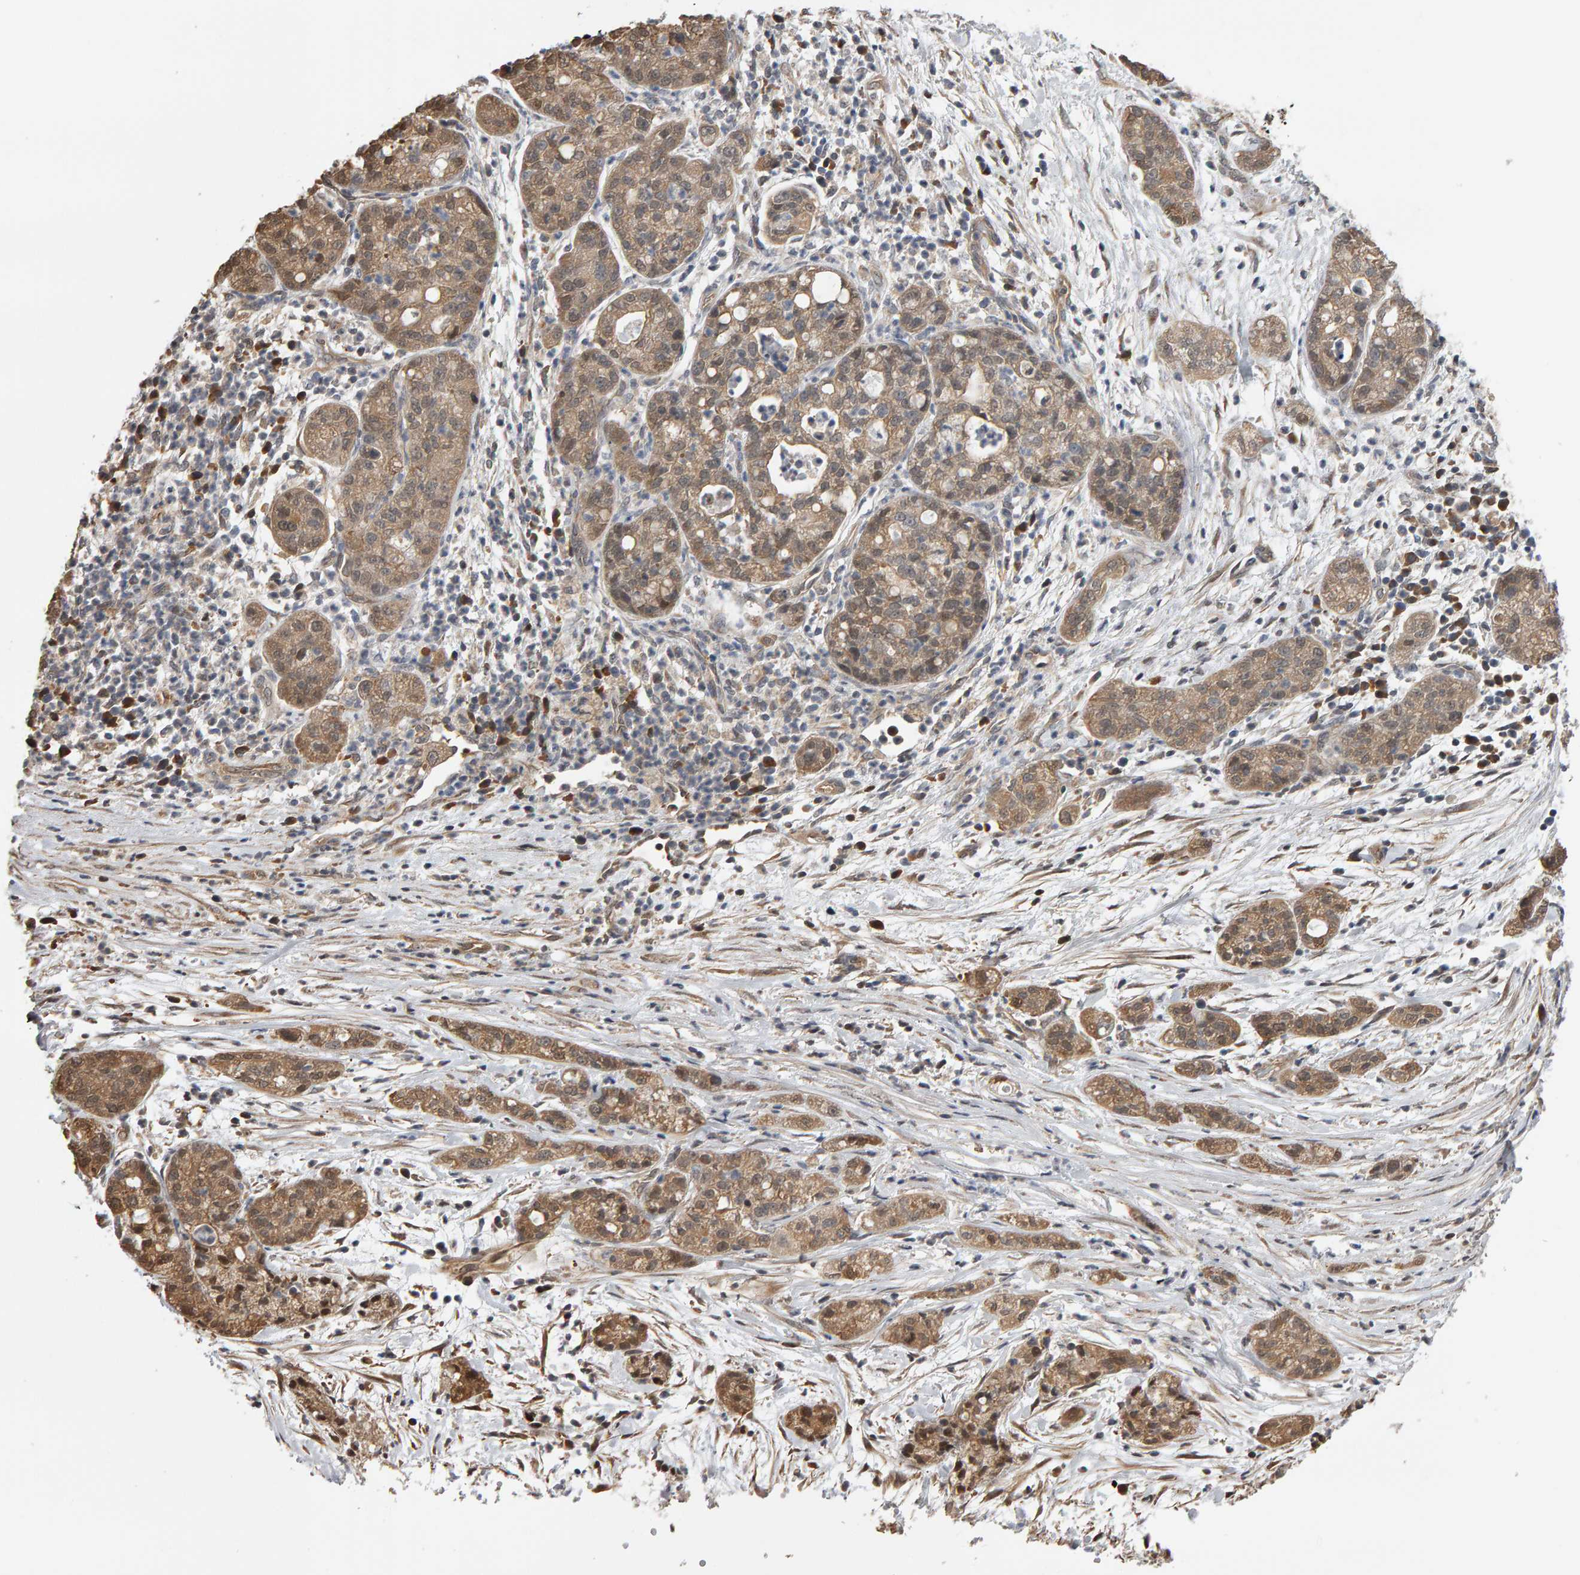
{"staining": {"intensity": "moderate", "quantity": ">75%", "location": "cytoplasmic/membranous"}, "tissue": "pancreatic cancer", "cell_type": "Tumor cells", "image_type": "cancer", "snomed": [{"axis": "morphology", "description": "Adenocarcinoma, NOS"}, {"axis": "topography", "description": "Pancreas"}], "caption": "Approximately >75% of tumor cells in human adenocarcinoma (pancreatic) show moderate cytoplasmic/membranous protein expression as visualized by brown immunohistochemical staining.", "gene": "COASY", "patient": {"sex": "female", "age": 78}}